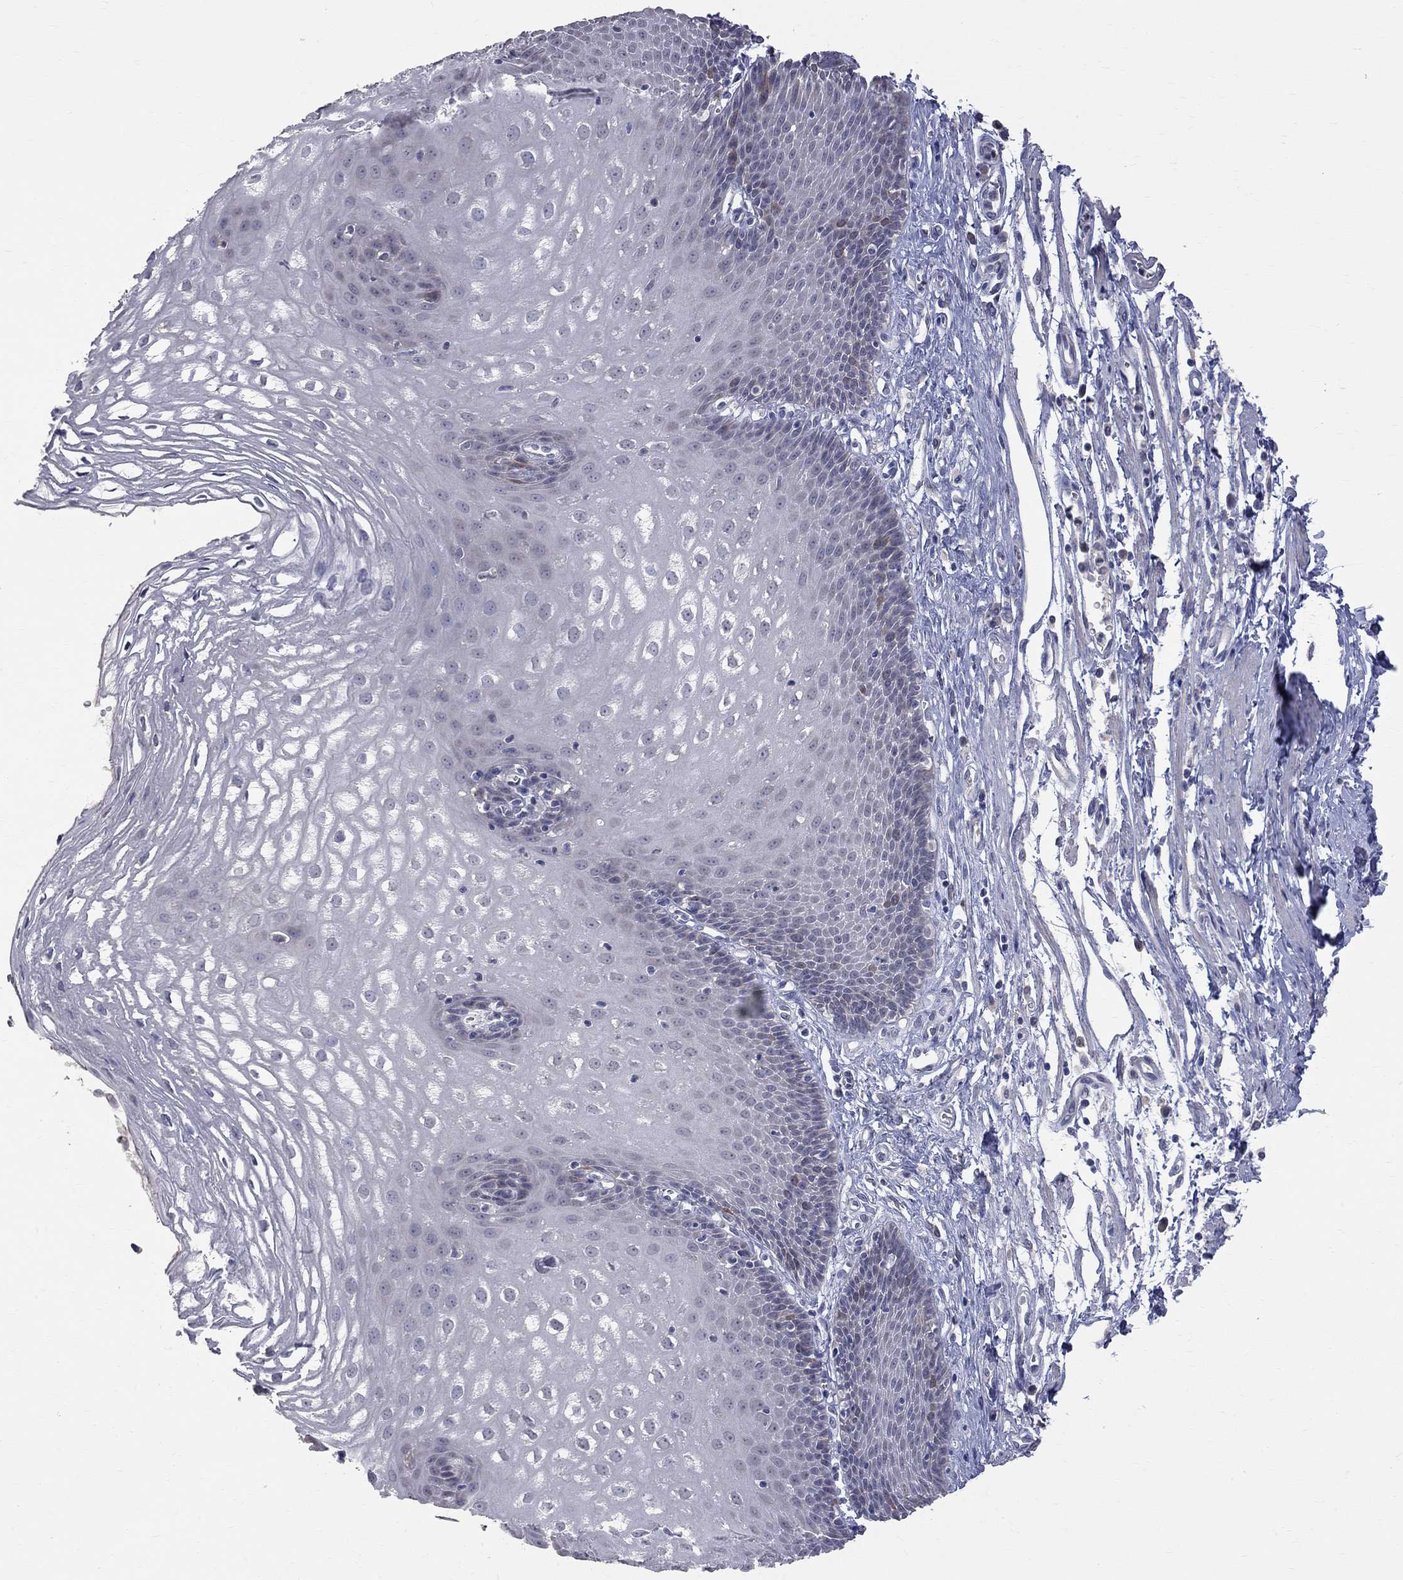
{"staining": {"intensity": "weak", "quantity": "<25%", "location": "cytoplasmic/membranous"}, "tissue": "esophagus", "cell_type": "Squamous epithelial cells", "image_type": "normal", "snomed": [{"axis": "morphology", "description": "Normal tissue, NOS"}, {"axis": "topography", "description": "Esophagus"}], "caption": "A micrograph of esophagus stained for a protein displays no brown staining in squamous epithelial cells.", "gene": "CKAP2", "patient": {"sex": "male", "age": 72}}